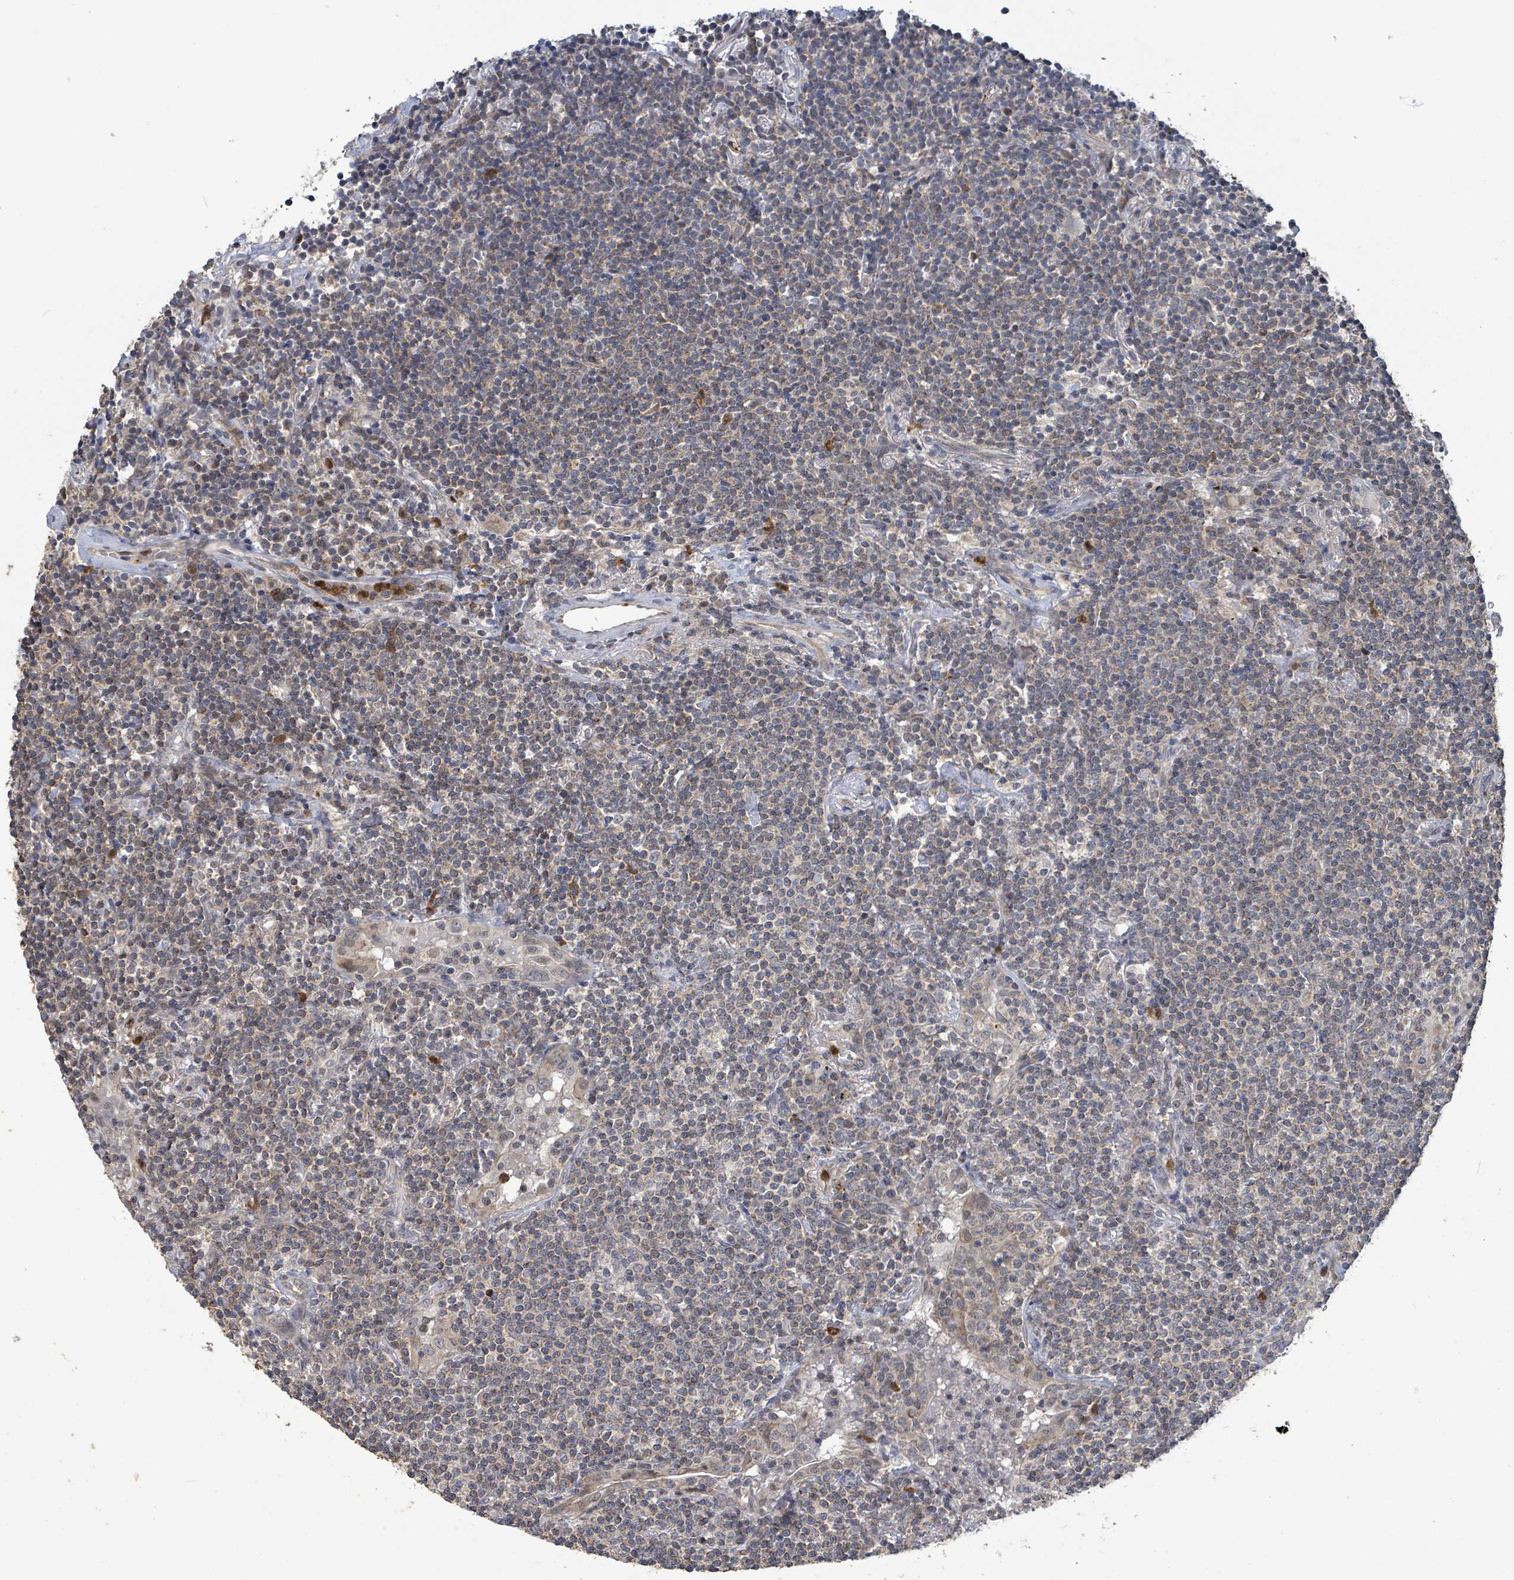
{"staining": {"intensity": "weak", "quantity": "25%-75%", "location": "cytoplasmic/membranous"}, "tissue": "lymphoma", "cell_type": "Tumor cells", "image_type": "cancer", "snomed": [{"axis": "morphology", "description": "Malignant lymphoma, non-Hodgkin's type, Low grade"}, {"axis": "topography", "description": "Lung"}], "caption": "IHC of lymphoma shows low levels of weak cytoplasmic/membranous staining in approximately 25%-75% of tumor cells. (DAB IHC, brown staining for protein, blue staining for nuclei).", "gene": "COQ6", "patient": {"sex": "female", "age": 71}}